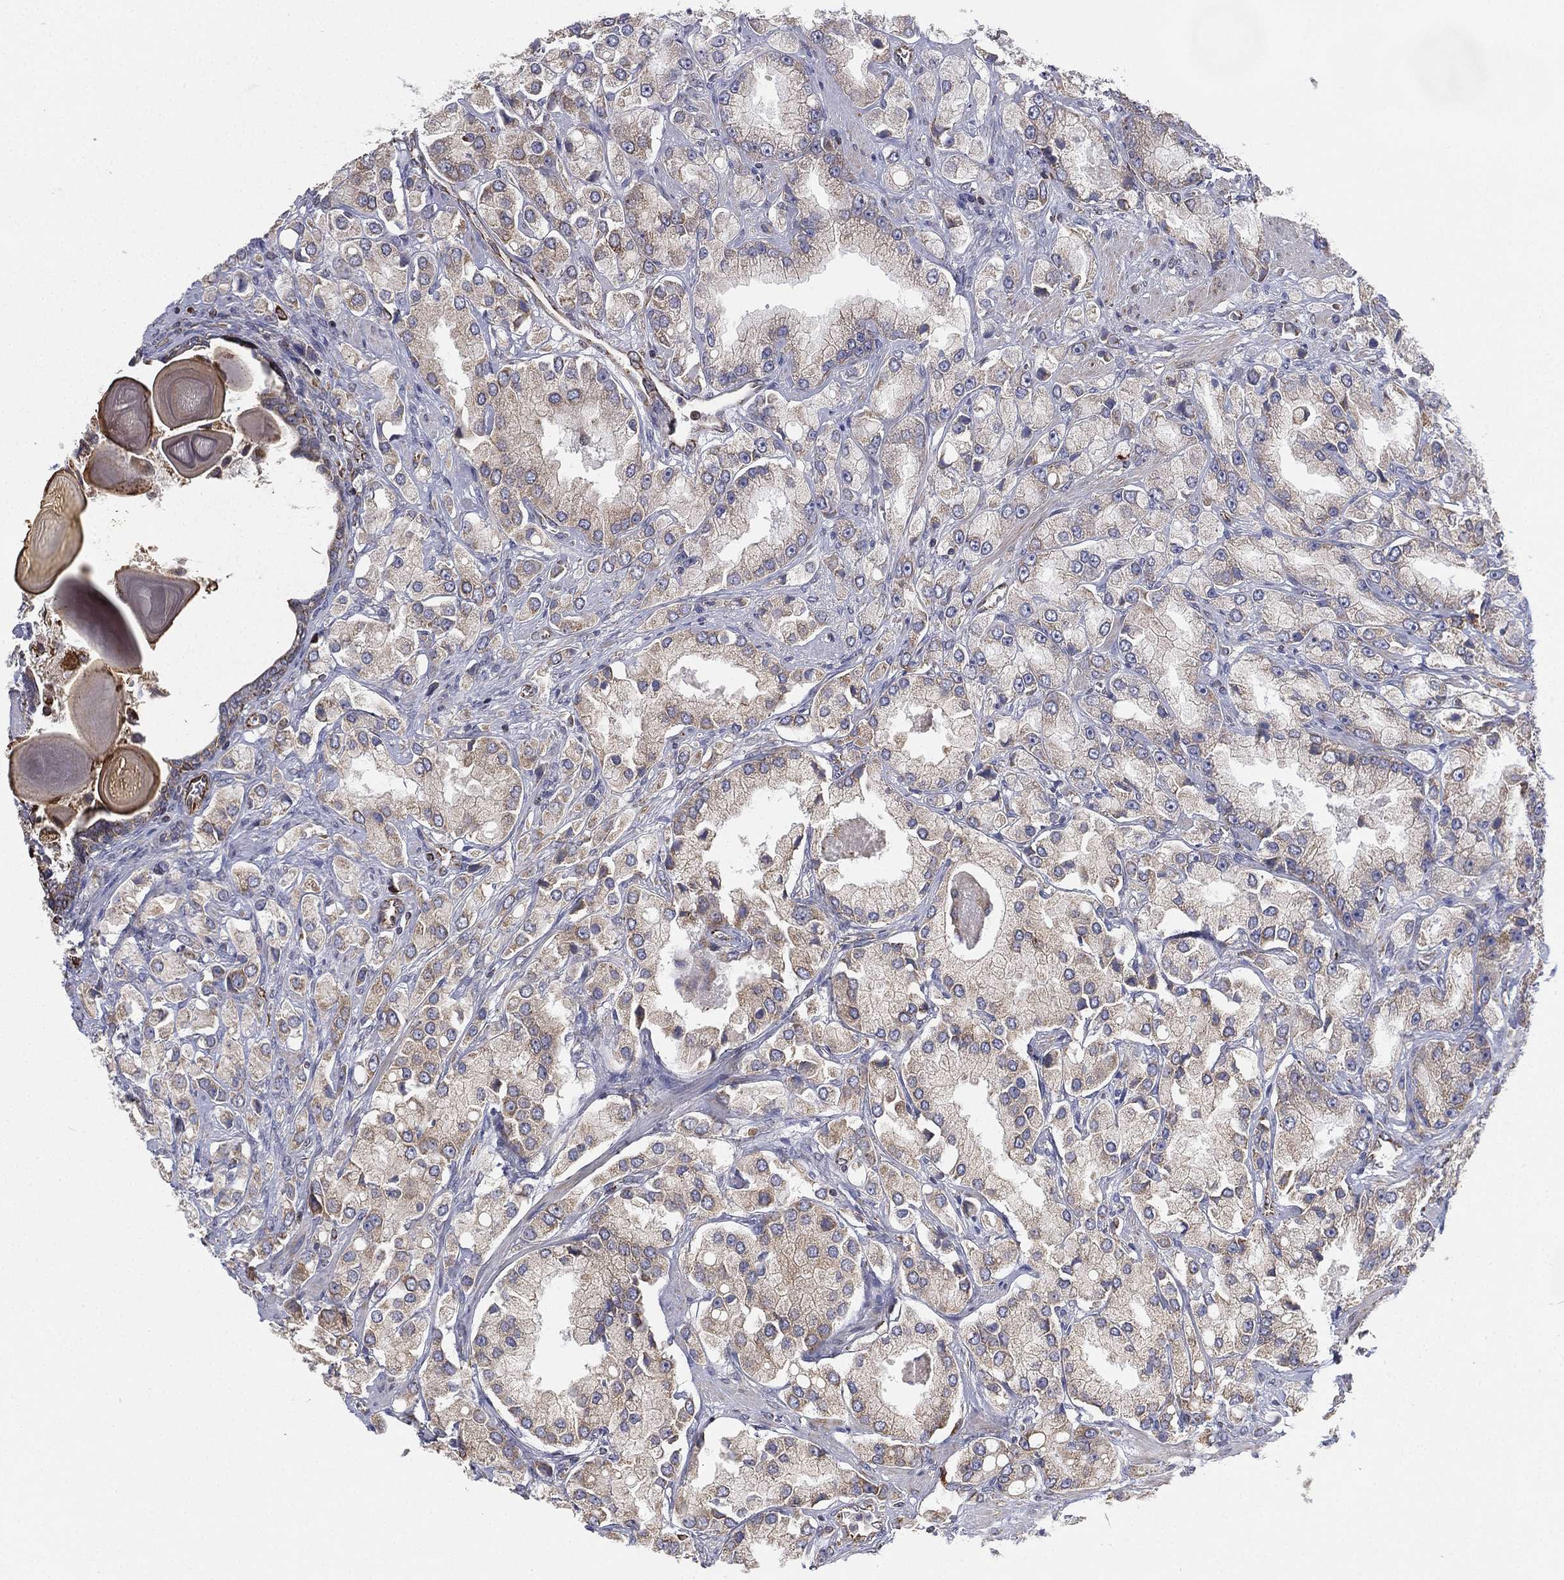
{"staining": {"intensity": "weak", "quantity": "25%-75%", "location": "cytoplasmic/membranous"}, "tissue": "prostate cancer", "cell_type": "Tumor cells", "image_type": "cancer", "snomed": [{"axis": "morphology", "description": "Adenocarcinoma, NOS"}, {"axis": "topography", "description": "Prostate and seminal vesicle, NOS"}, {"axis": "topography", "description": "Prostate"}], "caption": "A histopathology image of human adenocarcinoma (prostate) stained for a protein exhibits weak cytoplasmic/membranous brown staining in tumor cells.", "gene": "CYB5B", "patient": {"sex": "male", "age": 64}}